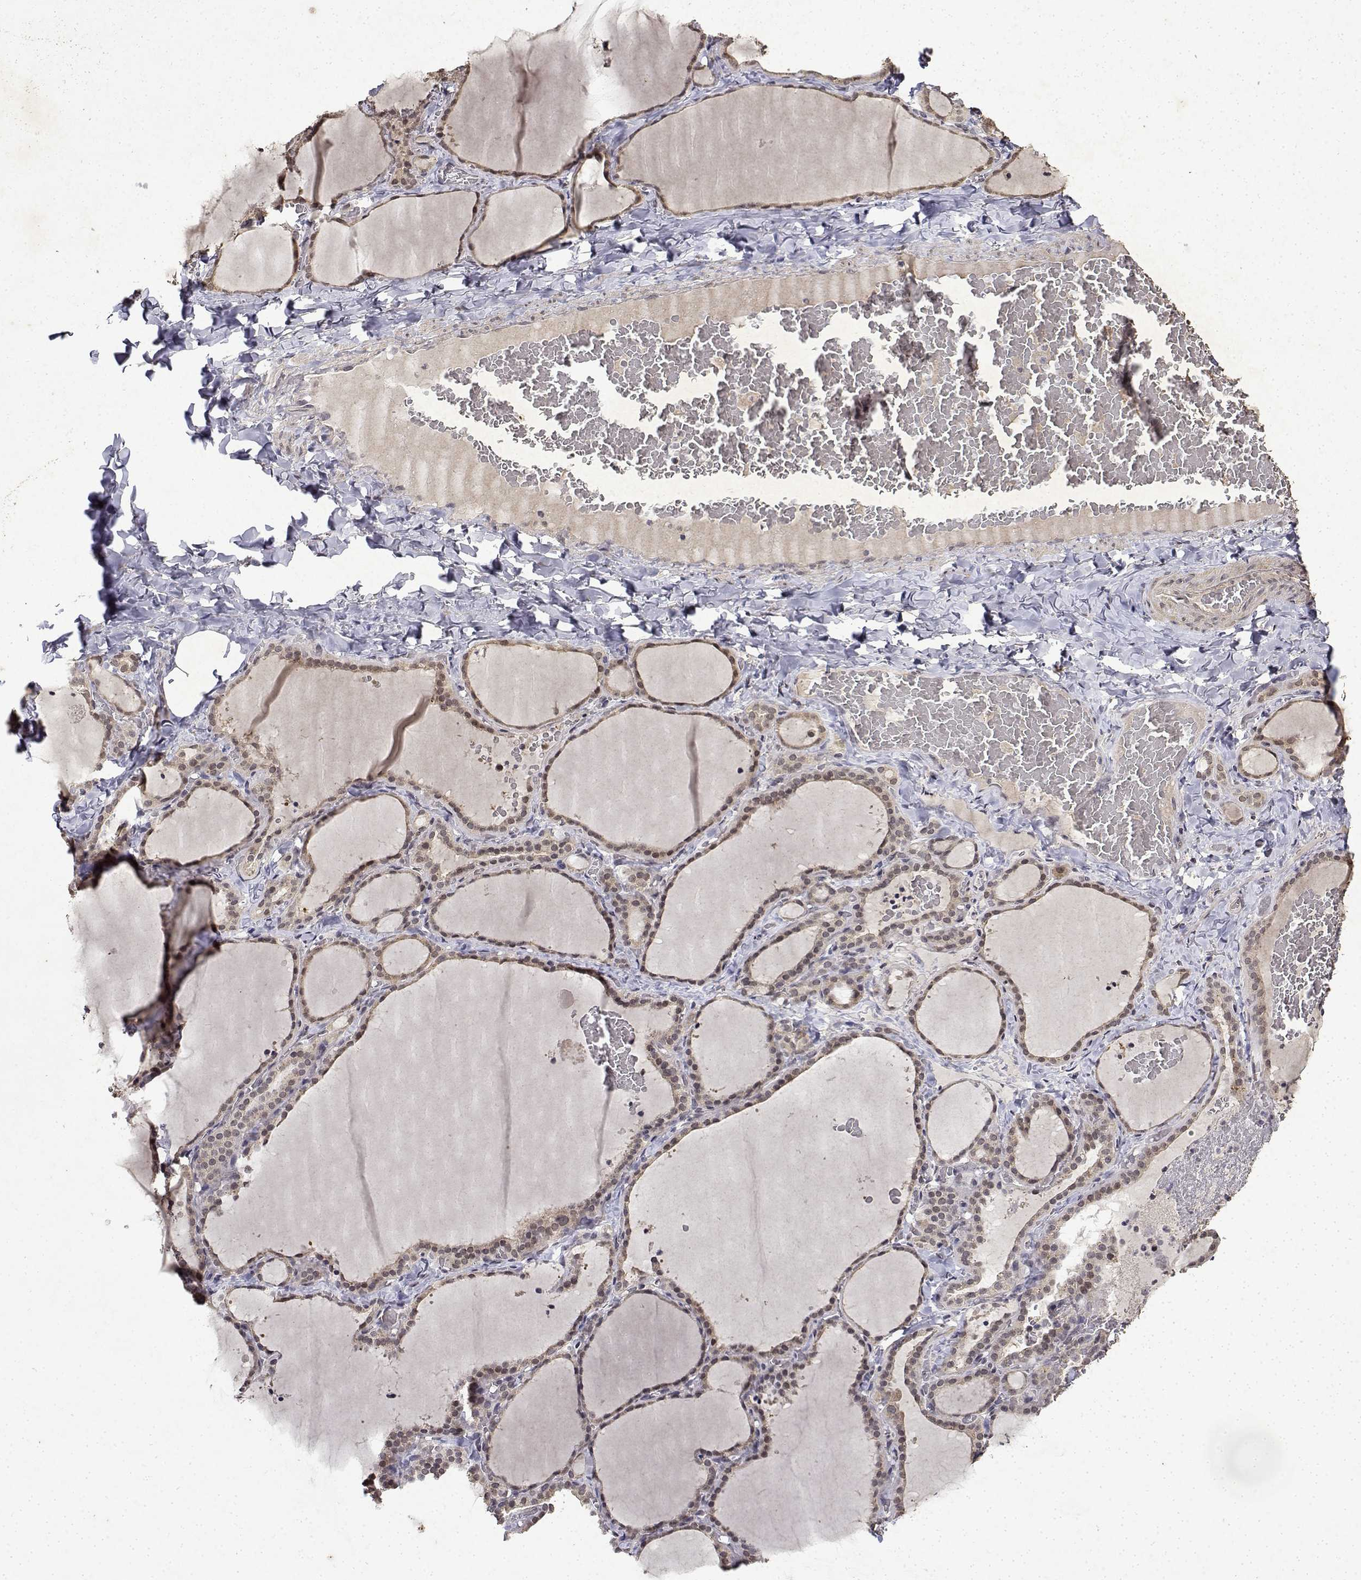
{"staining": {"intensity": "weak", "quantity": ">75%", "location": "cytoplasmic/membranous"}, "tissue": "thyroid gland", "cell_type": "Glandular cells", "image_type": "normal", "snomed": [{"axis": "morphology", "description": "Normal tissue, NOS"}, {"axis": "topography", "description": "Thyroid gland"}], "caption": "Immunohistochemistry staining of unremarkable thyroid gland, which displays low levels of weak cytoplasmic/membranous positivity in about >75% of glandular cells indicating weak cytoplasmic/membranous protein expression. The staining was performed using DAB (3,3'-diaminobenzidine) (brown) for protein detection and nuclei were counterstained in hematoxylin (blue).", "gene": "BDNF", "patient": {"sex": "female", "age": 22}}